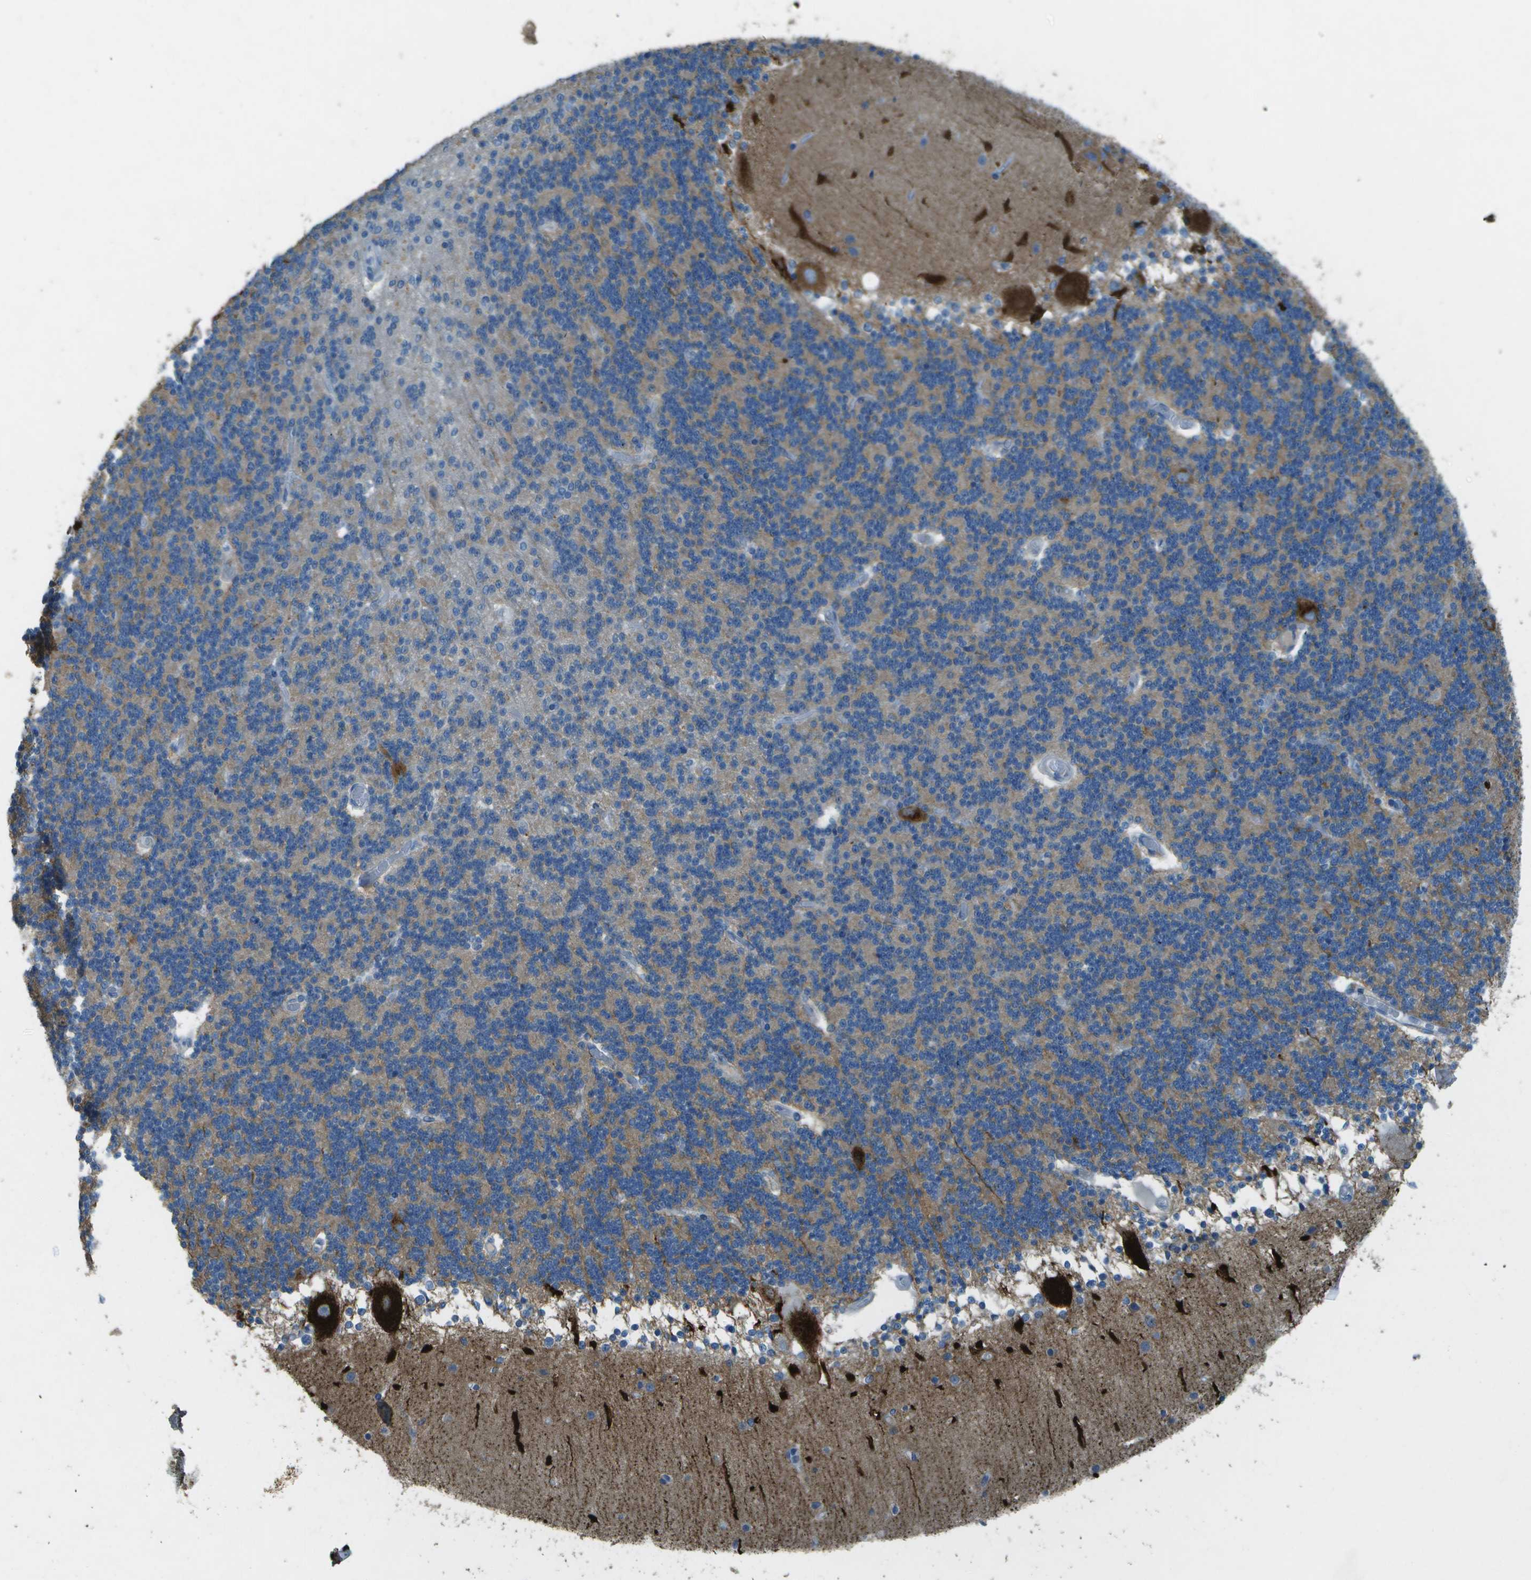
{"staining": {"intensity": "moderate", "quantity": ">75%", "location": "cytoplasmic/membranous"}, "tissue": "cerebellum", "cell_type": "Cells in granular layer", "image_type": "normal", "snomed": [{"axis": "morphology", "description": "Normal tissue, NOS"}, {"axis": "topography", "description": "Cerebellum"}], "caption": "Normal cerebellum was stained to show a protein in brown. There is medium levels of moderate cytoplasmic/membranous positivity in approximately >75% of cells in granular layer.", "gene": "LGI2", "patient": {"sex": "female", "age": 54}}